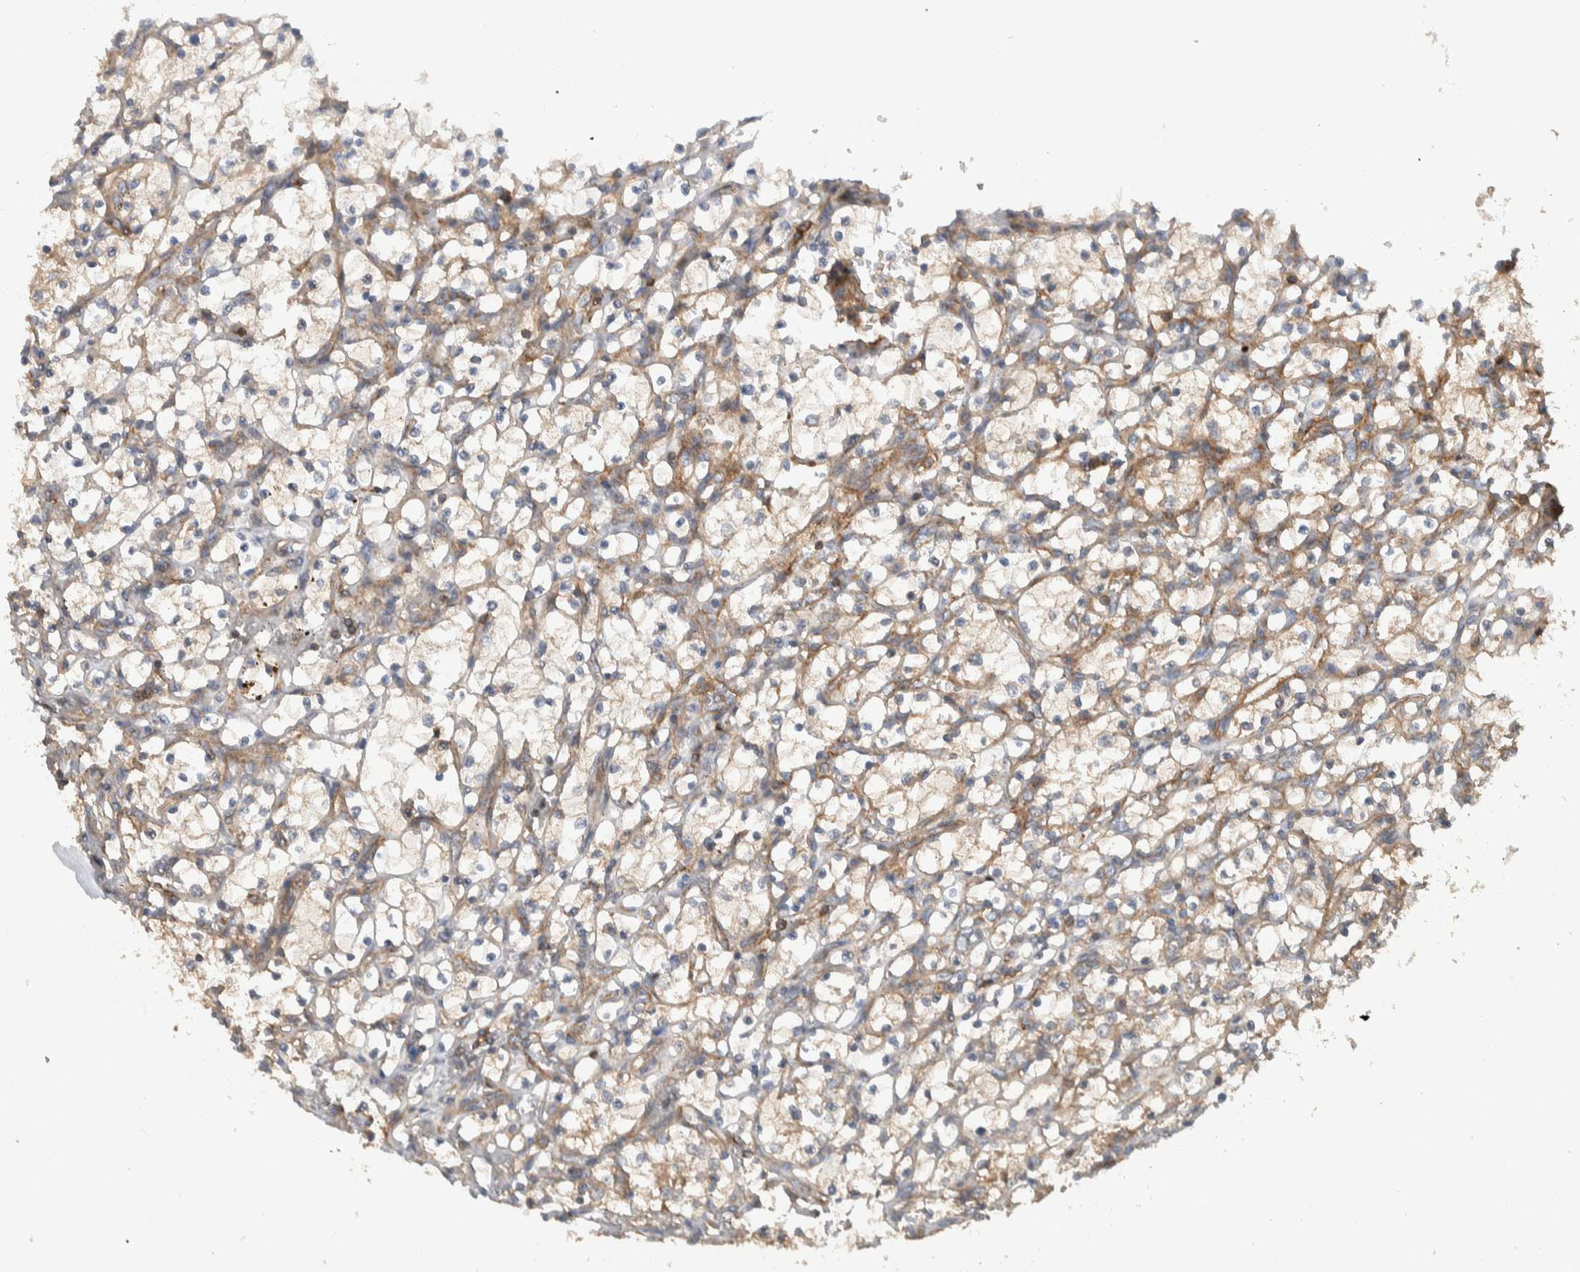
{"staining": {"intensity": "weak", "quantity": "25%-75%", "location": "cytoplasmic/membranous"}, "tissue": "renal cancer", "cell_type": "Tumor cells", "image_type": "cancer", "snomed": [{"axis": "morphology", "description": "Adenocarcinoma, NOS"}, {"axis": "topography", "description": "Kidney"}], "caption": "High-magnification brightfield microscopy of renal cancer (adenocarcinoma) stained with DAB (brown) and counterstained with hematoxylin (blue). tumor cells exhibit weak cytoplasmic/membranous staining is identified in approximately25%-75% of cells.", "gene": "MPRIP", "patient": {"sex": "female", "age": 69}}